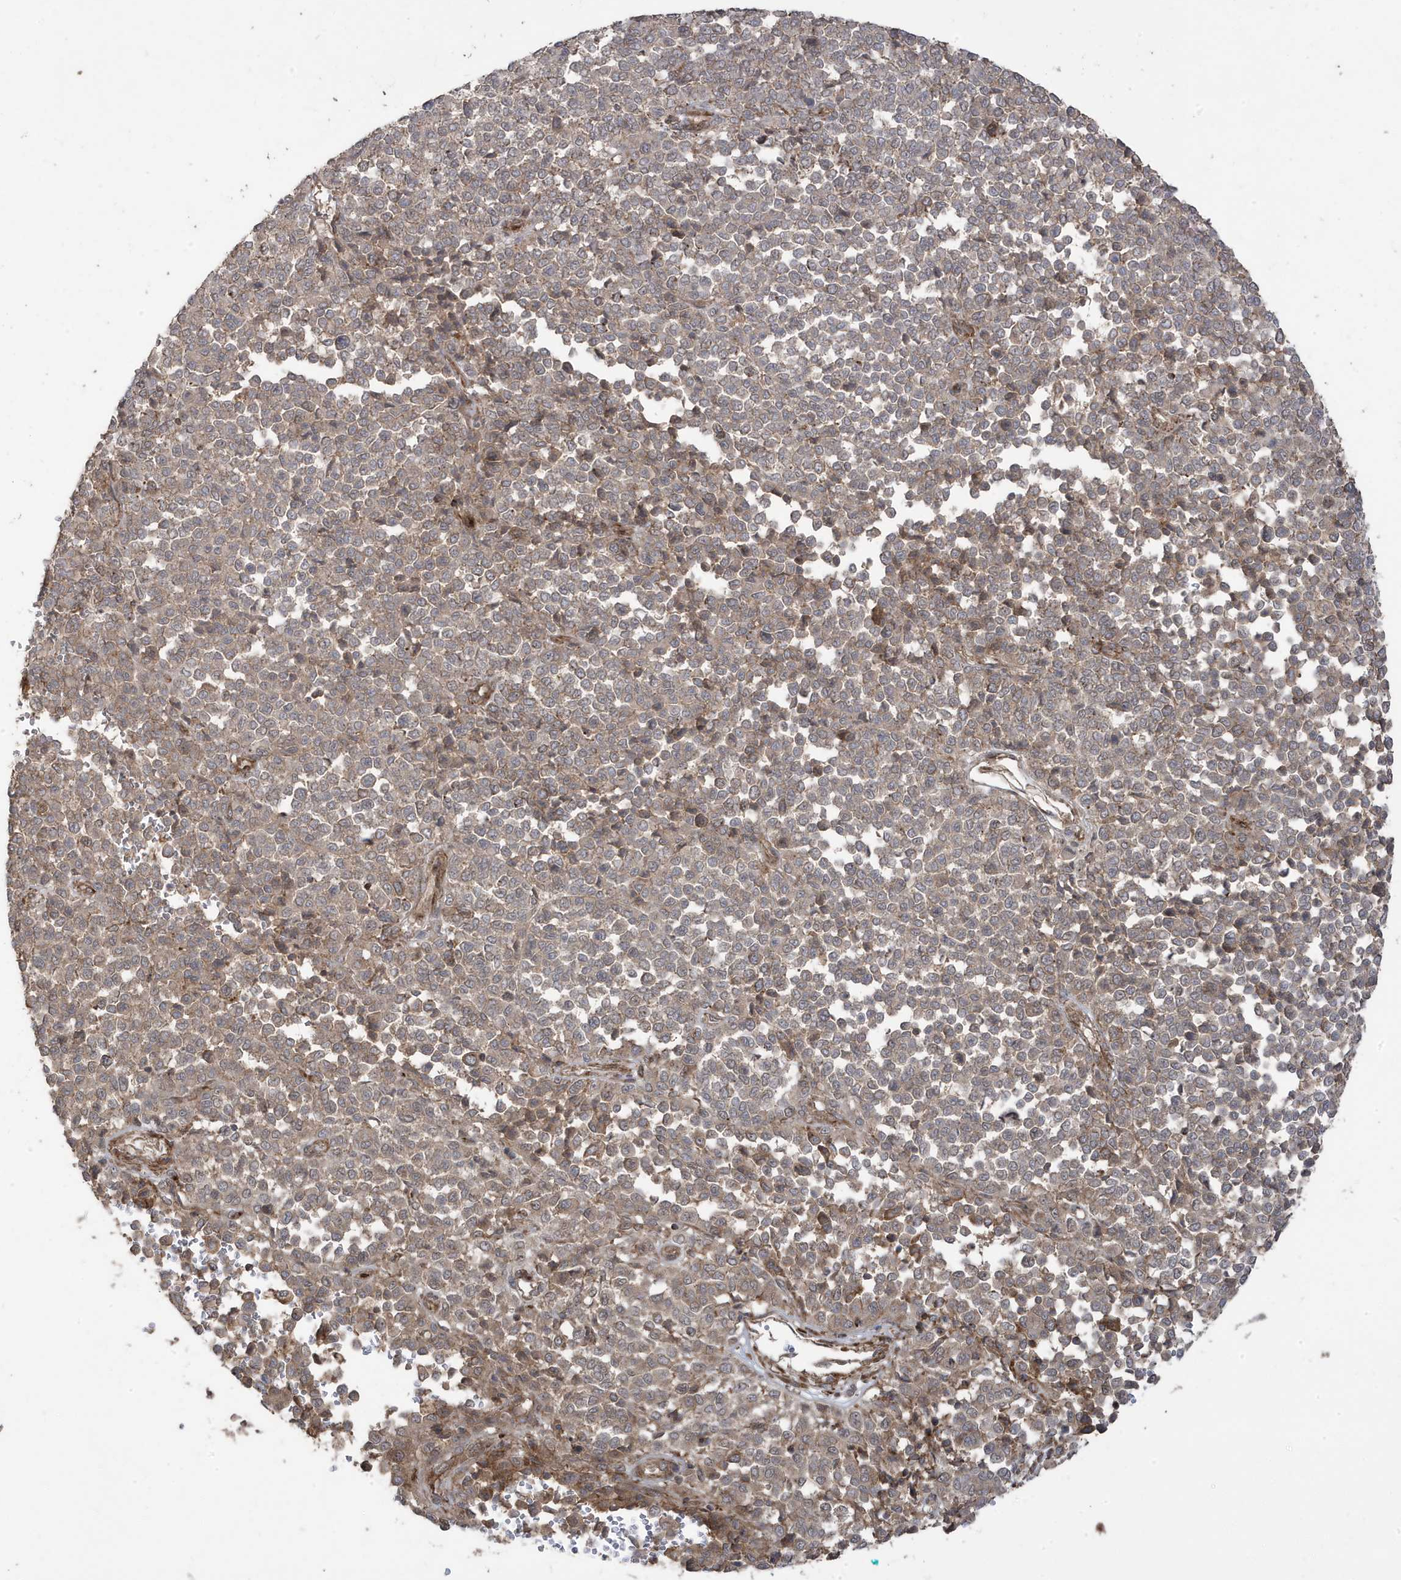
{"staining": {"intensity": "weak", "quantity": "<25%", "location": "nuclear"}, "tissue": "melanoma", "cell_type": "Tumor cells", "image_type": "cancer", "snomed": [{"axis": "morphology", "description": "Malignant melanoma, Metastatic site"}, {"axis": "topography", "description": "Pancreas"}], "caption": "High magnification brightfield microscopy of malignant melanoma (metastatic site) stained with DAB (brown) and counterstained with hematoxylin (blue): tumor cells show no significant positivity. (DAB (3,3'-diaminobenzidine) immunohistochemistry (IHC) visualized using brightfield microscopy, high magnification).", "gene": "CETN3", "patient": {"sex": "female", "age": 30}}